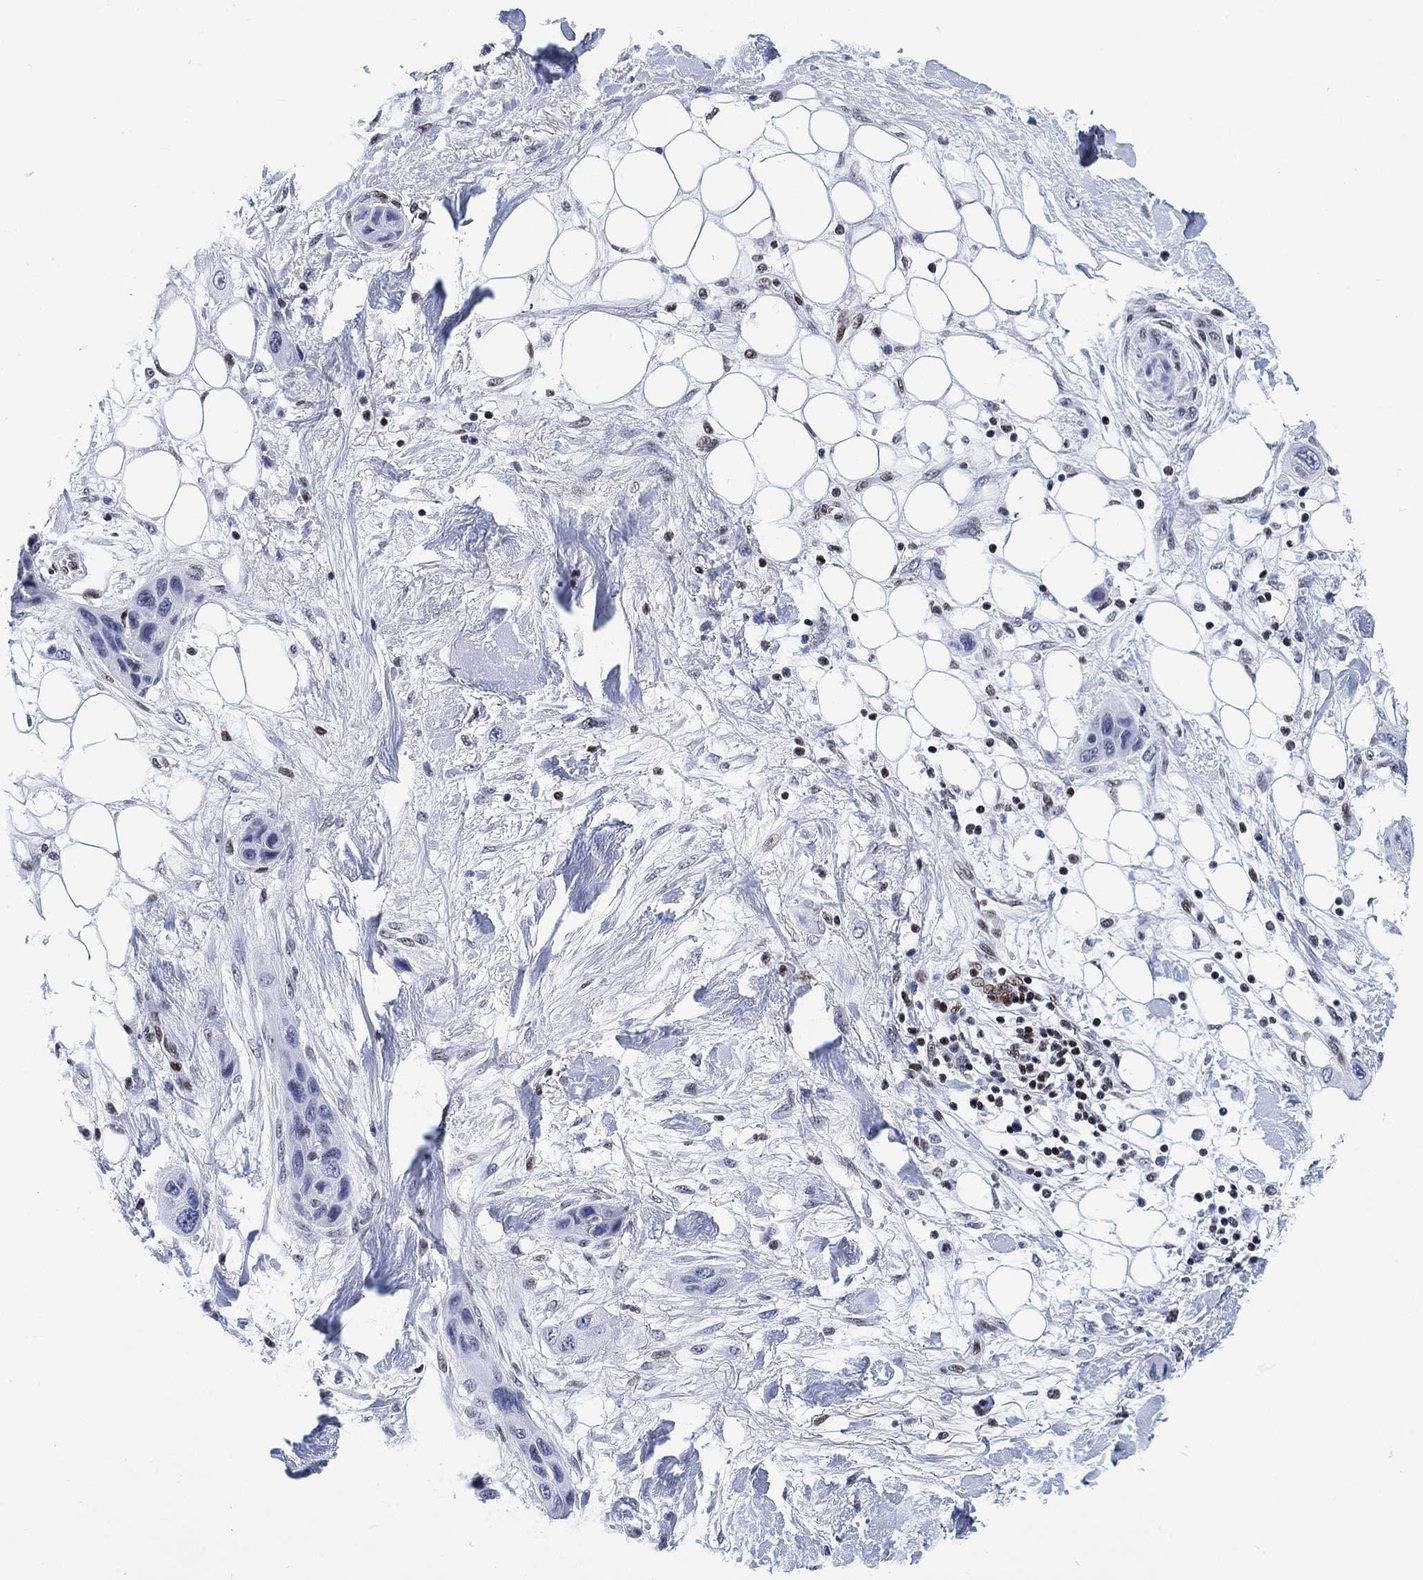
{"staining": {"intensity": "negative", "quantity": "none", "location": "none"}, "tissue": "skin cancer", "cell_type": "Tumor cells", "image_type": "cancer", "snomed": [{"axis": "morphology", "description": "Squamous cell carcinoma, NOS"}, {"axis": "topography", "description": "Skin"}], "caption": "Tumor cells are negative for protein expression in human skin cancer.", "gene": "H1-10", "patient": {"sex": "male", "age": 79}}